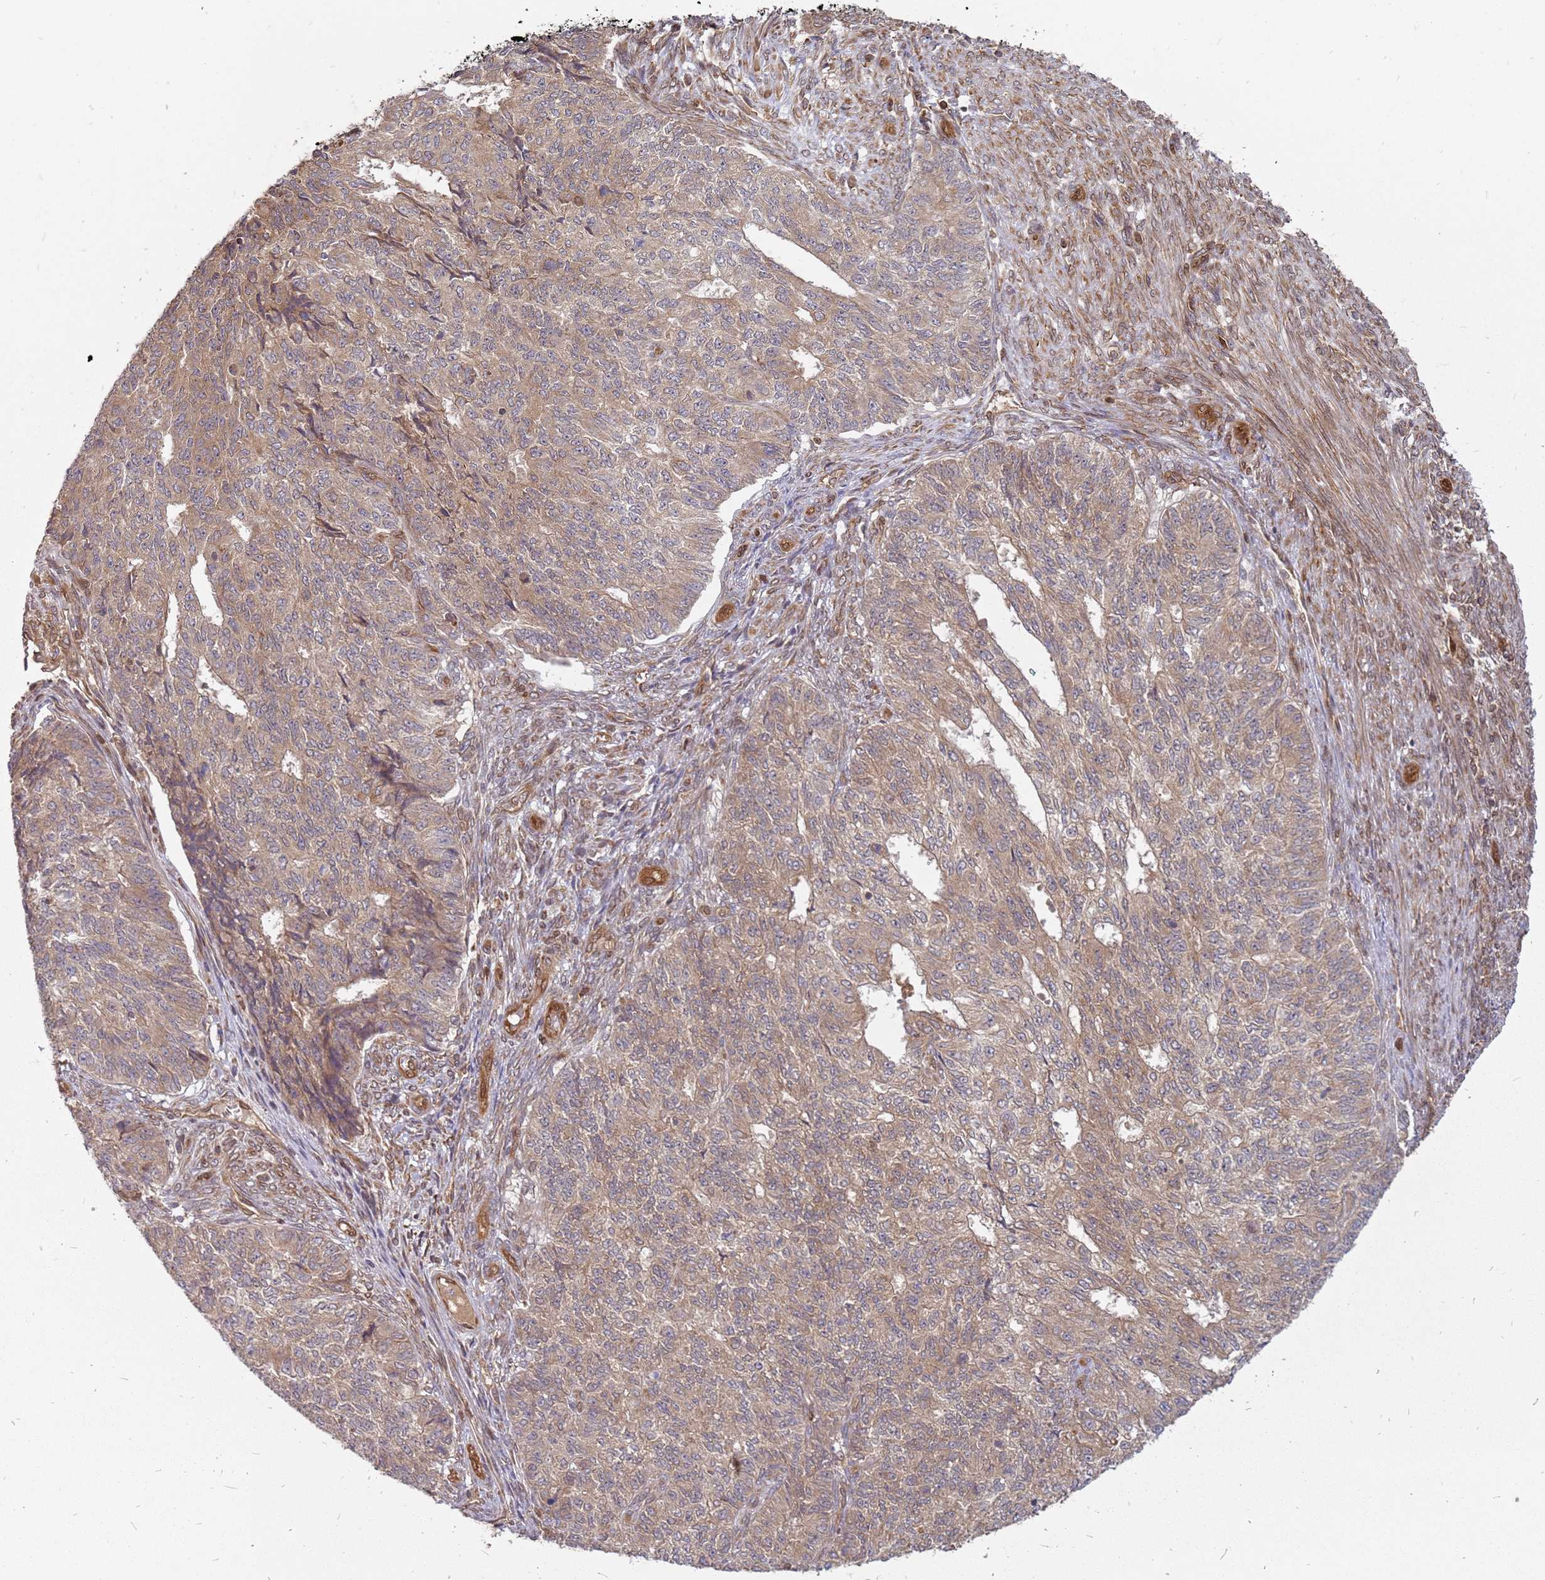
{"staining": {"intensity": "moderate", "quantity": ">75%", "location": "cytoplasmic/membranous"}, "tissue": "endometrial cancer", "cell_type": "Tumor cells", "image_type": "cancer", "snomed": [{"axis": "morphology", "description": "Adenocarcinoma, NOS"}, {"axis": "topography", "description": "Endometrium"}], "caption": "Moderate cytoplasmic/membranous staining for a protein is appreciated in about >75% of tumor cells of endometrial cancer (adenocarcinoma) using immunohistochemistry (IHC).", "gene": "NUDT14", "patient": {"sex": "female", "age": 32}}